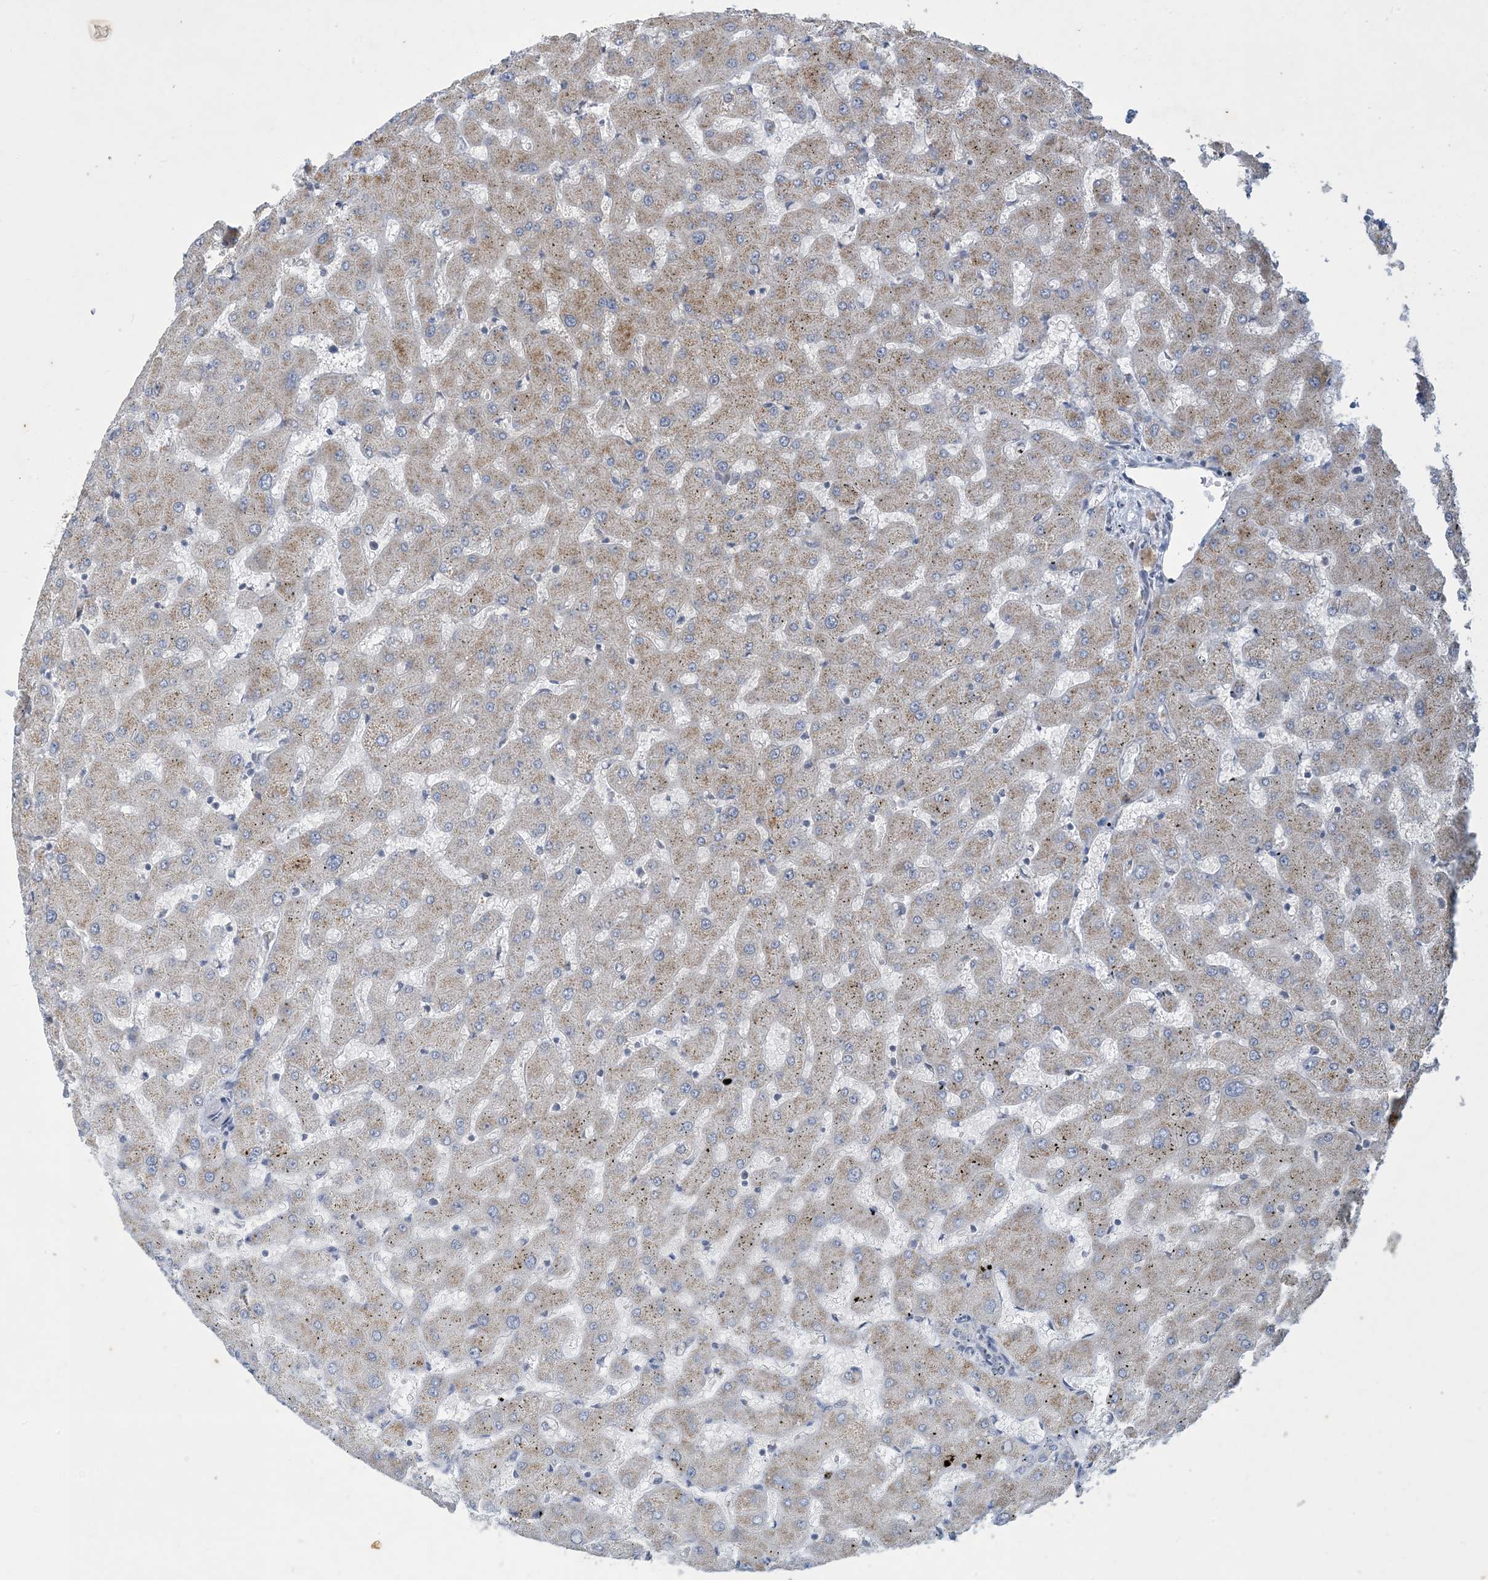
{"staining": {"intensity": "negative", "quantity": "none", "location": "none"}, "tissue": "liver", "cell_type": "Cholangiocytes", "image_type": "normal", "snomed": [{"axis": "morphology", "description": "Normal tissue, NOS"}, {"axis": "topography", "description": "Liver"}], "caption": "This is an immunohistochemistry (IHC) histopathology image of normal human liver. There is no expression in cholangiocytes.", "gene": "CCDC14", "patient": {"sex": "female", "age": 63}}